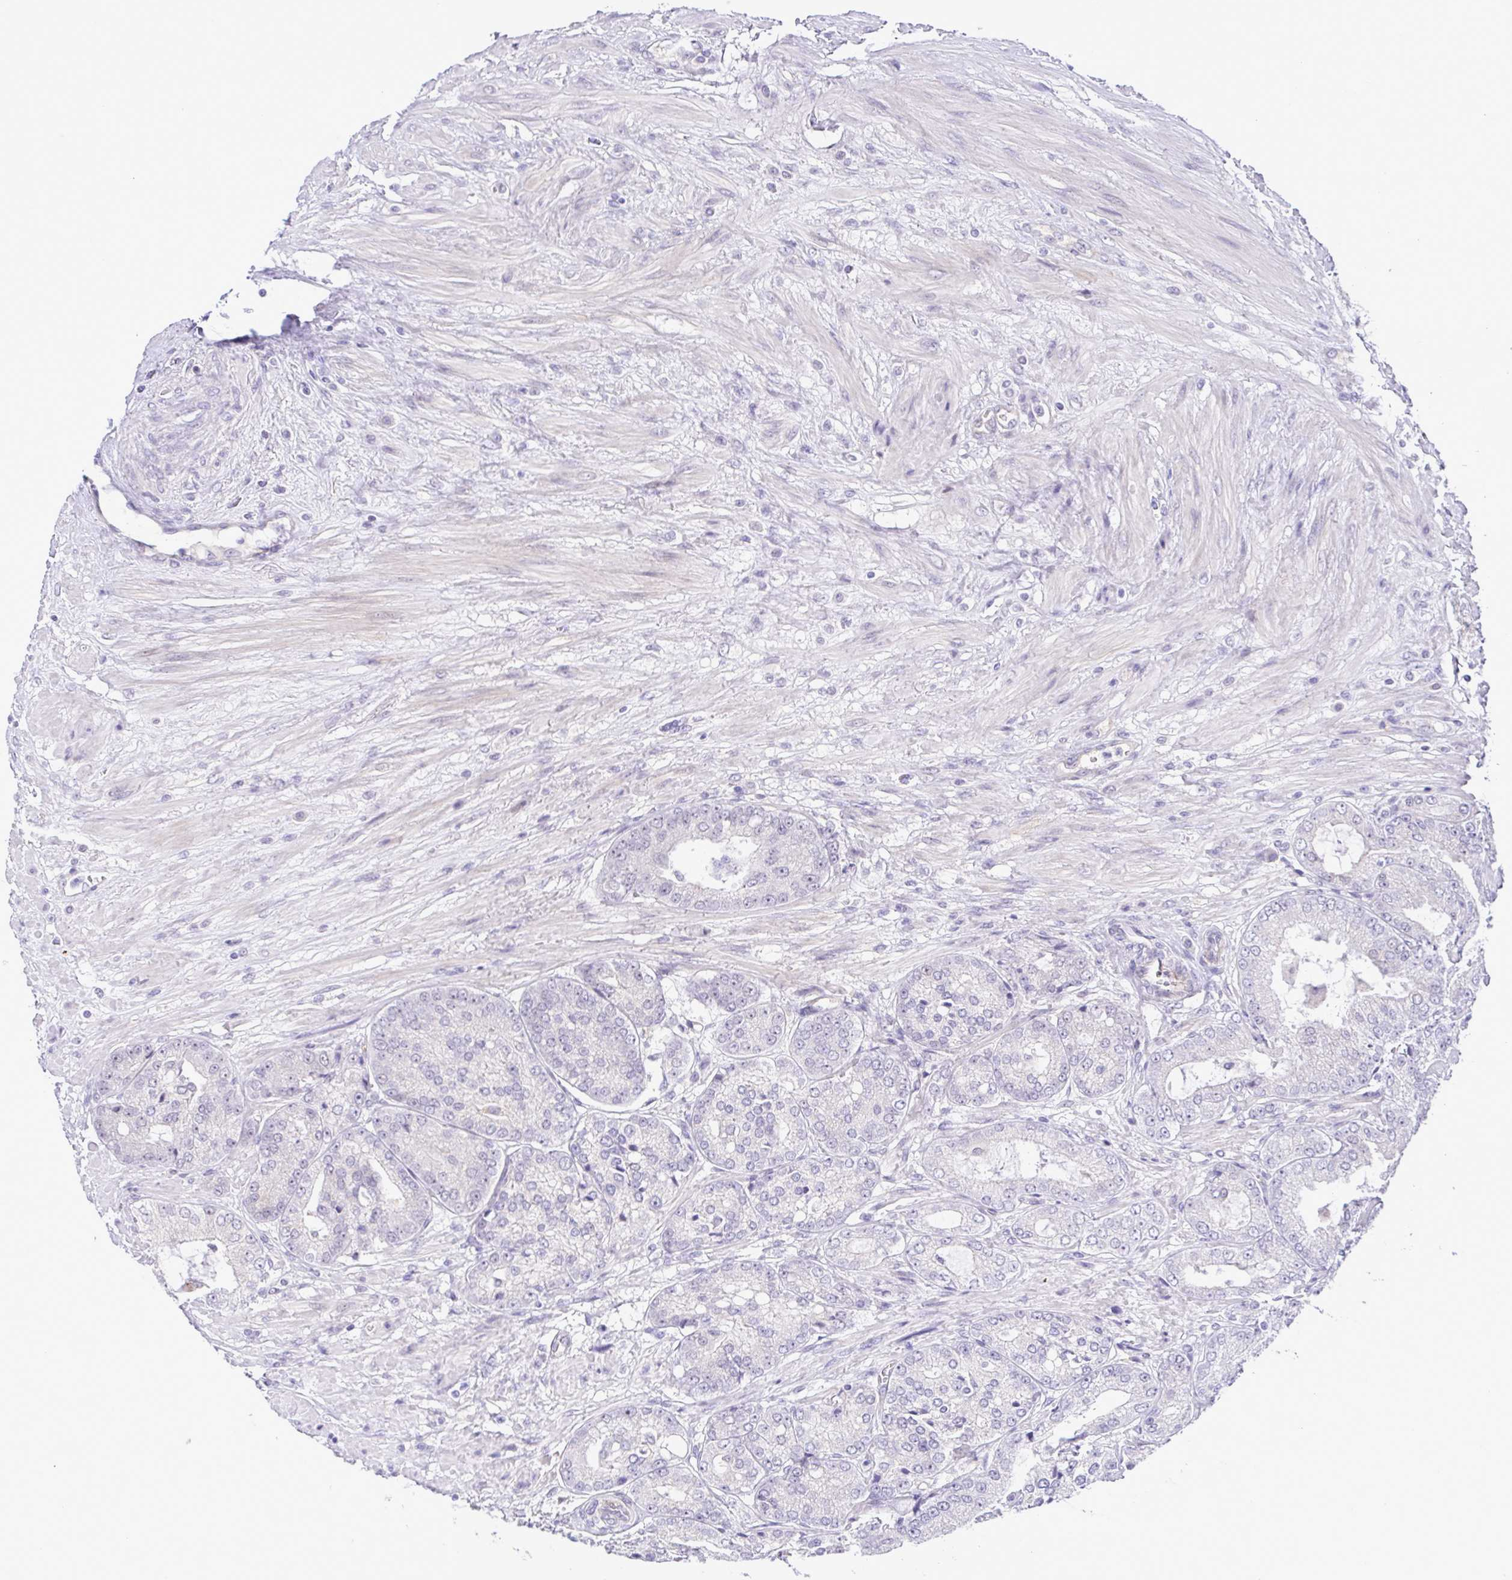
{"staining": {"intensity": "negative", "quantity": "none", "location": "none"}, "tissue": "prostate cancer", "cell_type": "Tumor cells", "image_type": "cancer", "snomed": [{"axis": "morphology", "description": "Adenocarcinoma, High grade"}, {"axis": "topography", "description": "Prostate"}], "caption": "The photomicrograph exhibits no significant expression in tumor cells of prostate cancer.", "gene": "DCLK2", "patient": {"sex": "male", "age": 71}}